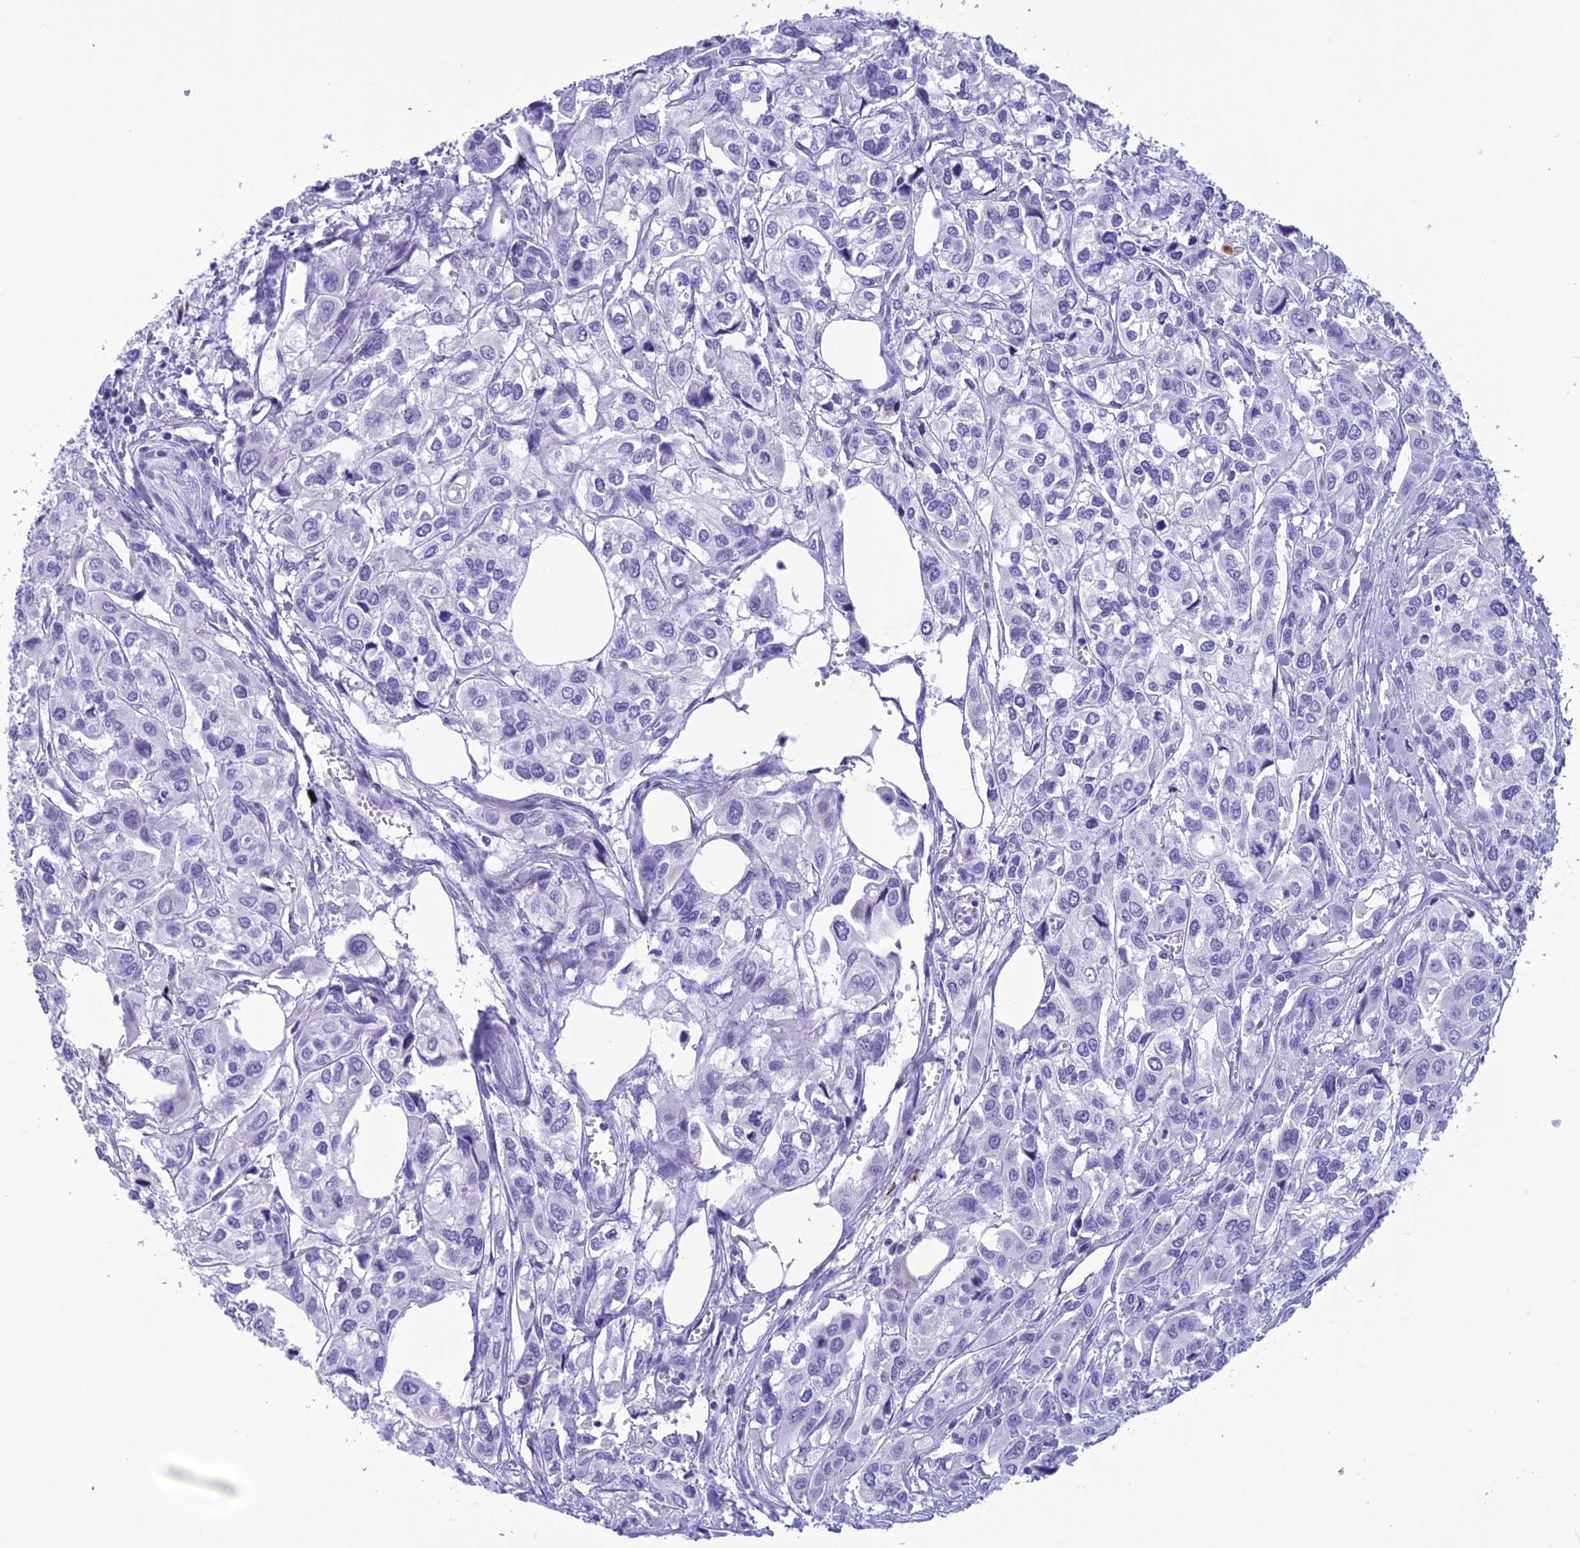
{"staining": {"intensity": "negative", "quantity": "none", "location": "none"}, "tissue": "urothelial cancer", "cell_type": "Tumor cells", "image_type": "cancer", "snomed": [{"axis": "morphology", "description": "Urothelial carcinoma, High grade"}, {"axis": "topography", "description": "Urinary bladder"}], "caption": "DAB immunohistochemical staining of urothelial cancer demonstrates no significant staining in tumor cells.", "gene": "TRAM1L1", "patient": {"sex": "male", "age": 67}}